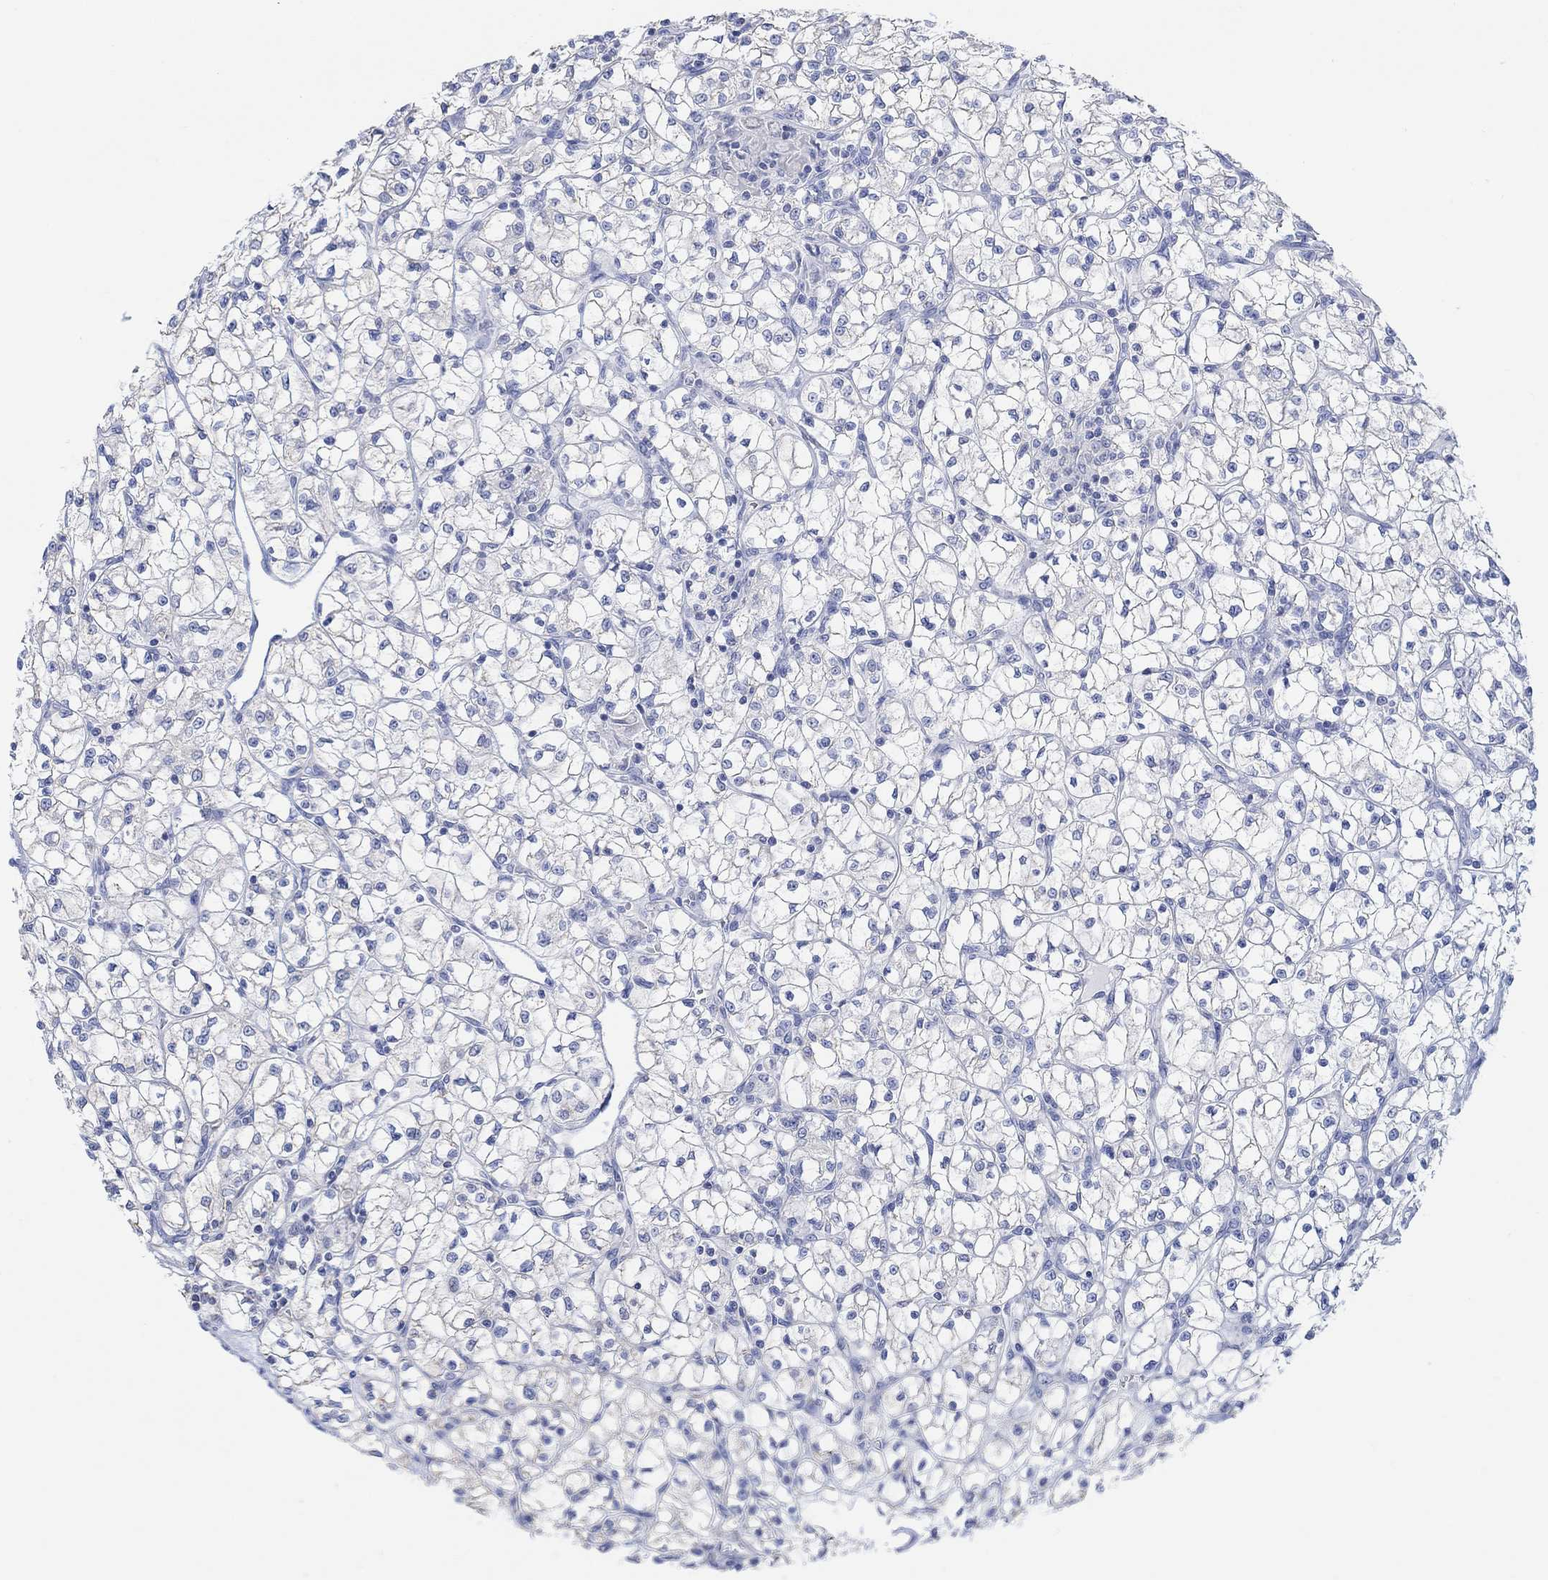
{"staining": {"intensity": "negative", "quantity": "none", "location": "none"}, "tissue": "renal cancer", "cell_type": "Tumor cells", "image_type": "cancer", "snomed": [{"axis": "morphology", "description": "Adenocarcinoma, NOS"}, {"axis": "topography", "description": "Kidney"}], "caption": "This is an immunohistochemistry (IHC) image of renal adenocarcinoma. There is no expression in tumor cells.", "gene": "SYT12", "patient": {"sex": "female", "age": 64}}